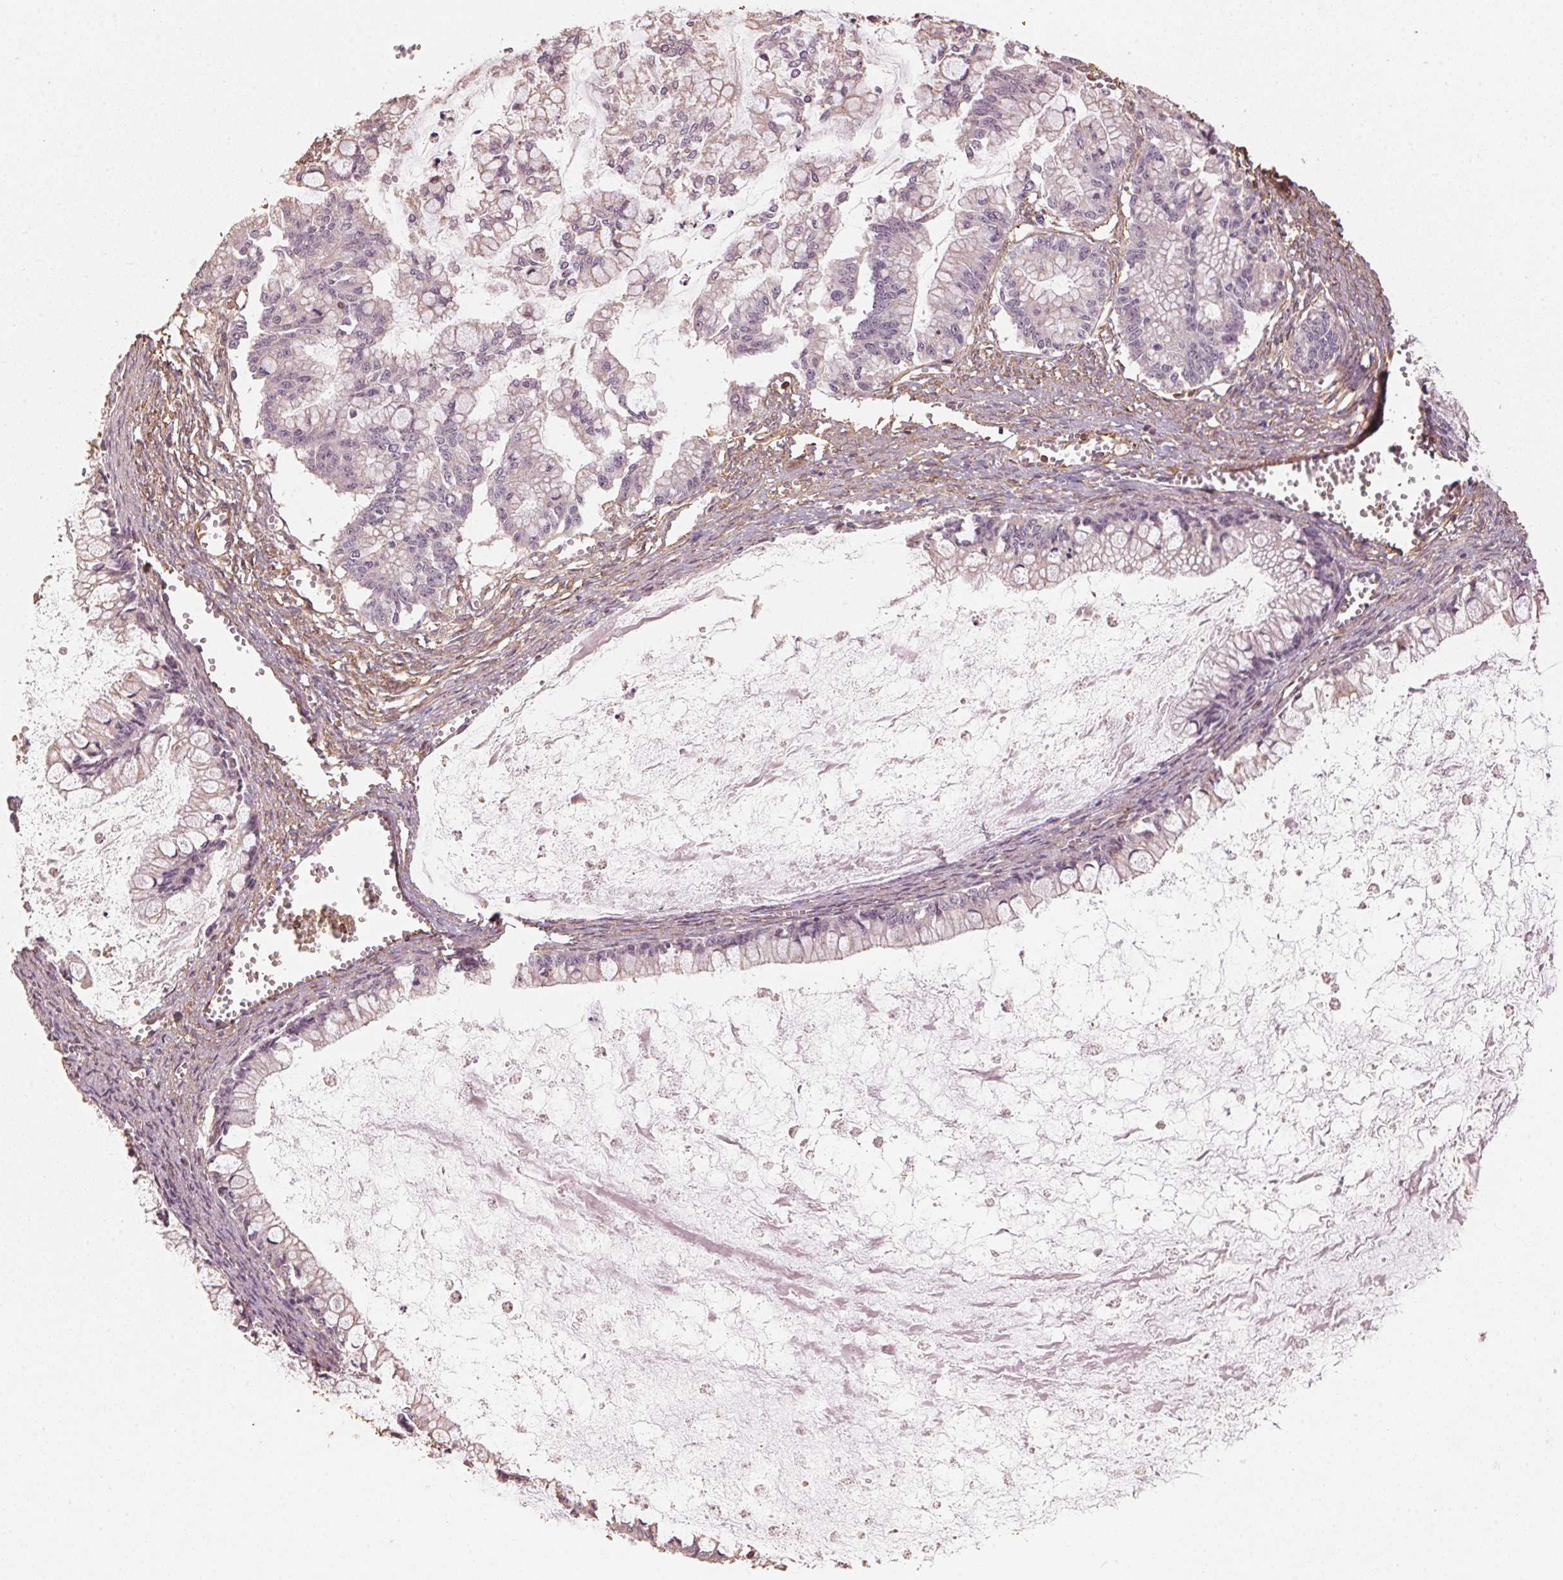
{"staining": {"intensity": "negative", "quantity": "none", "location": "none"}, "tissue": "ovarian cancer", "cell_type": "Tumor cells", "image_type": "cancer", "snomed": [{"axis": "morphology", "description": "Cystadenocarcinoma, mucinous, NOS"}, {"axis": "topography", "description": "Ovary"}], "caption": "The photomicrograph reveals no staining of tumor cells in ovarian cancer. (Brightfield microscopy of DAB IHC at high magnification).", "gene": "QDPR", "patient": {"sex": "female", "age": 67}}